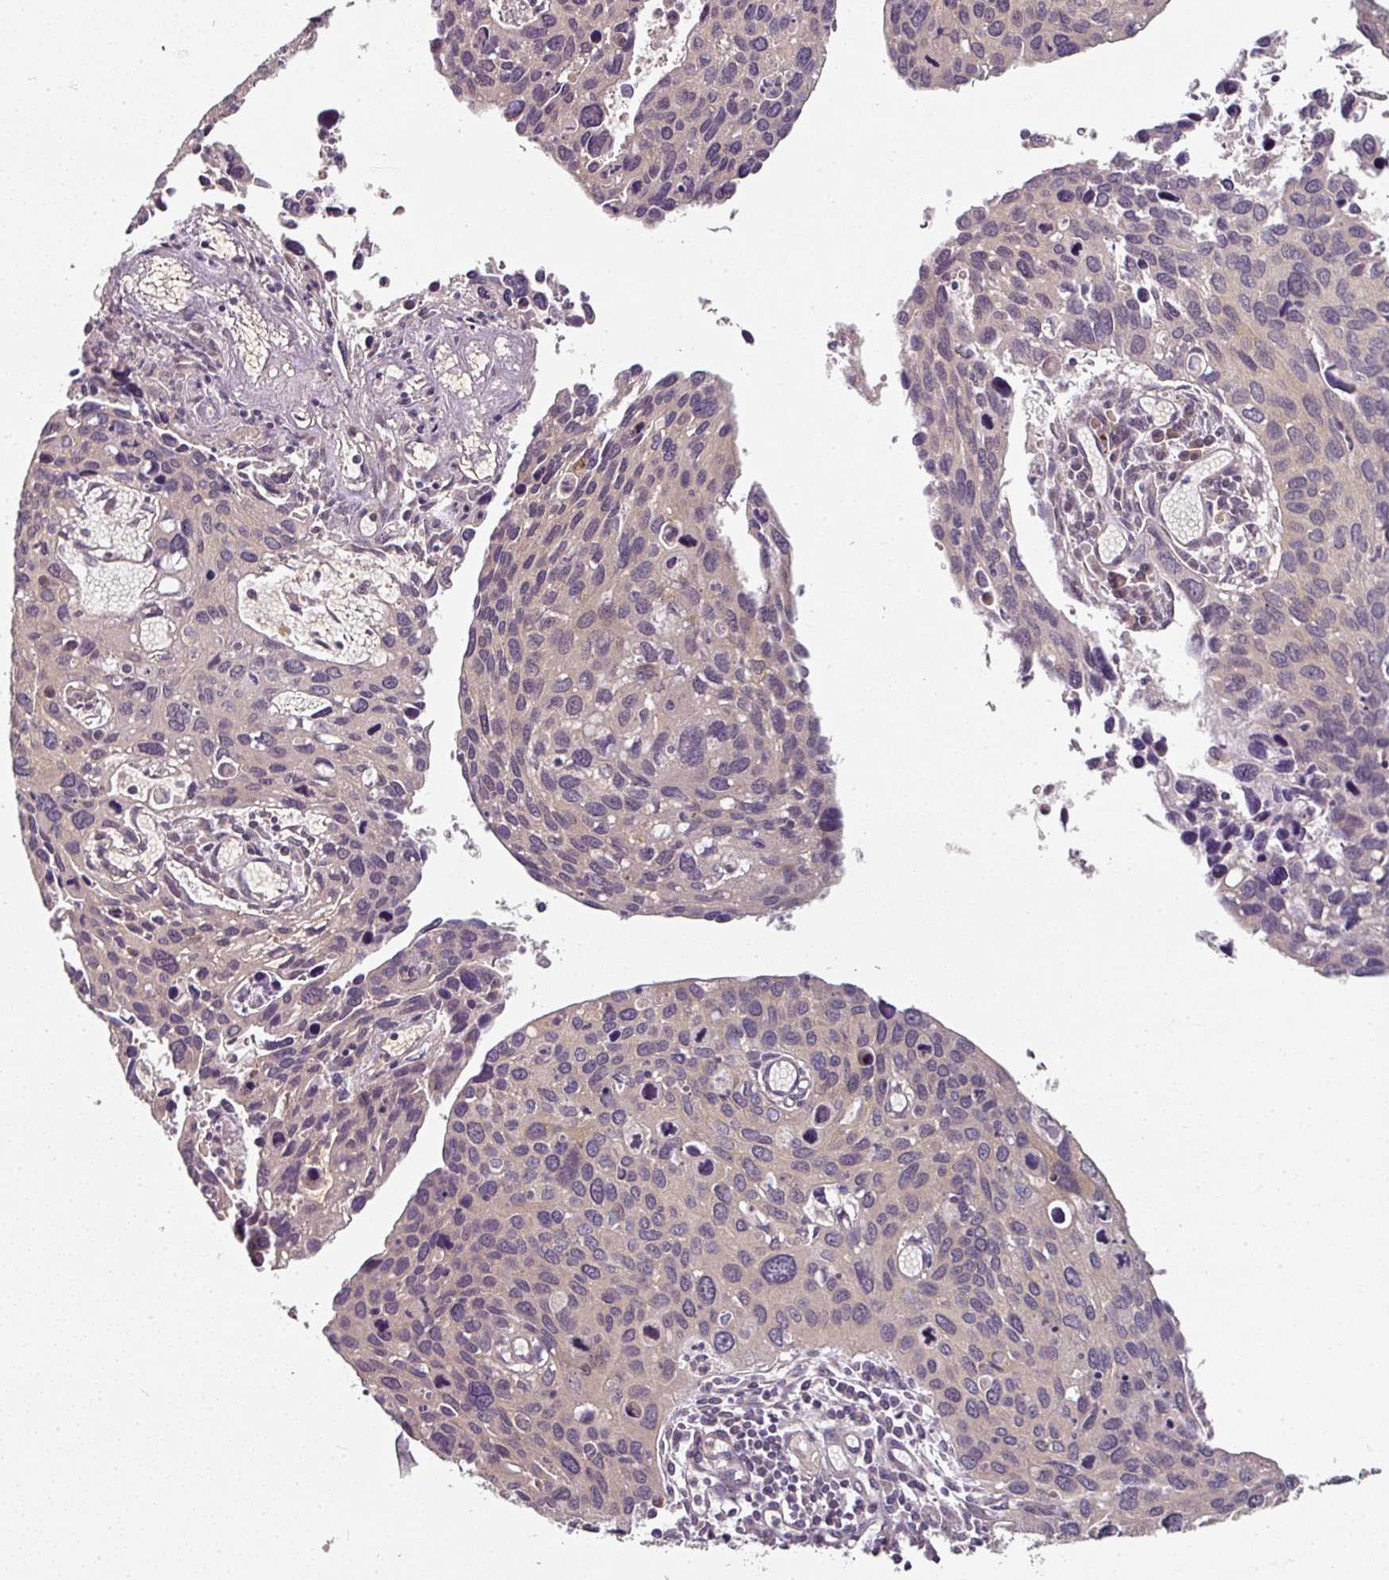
{"staining": {"intensity": "weak", "quantity": "<25%", "location": "cytoplasmic/membranous"}, "tissue": "cervical cancer", "cell_type": "Tumor cells", "image_type": "cancer", "snomed": [{"axis": "morphology", "description": "Squamous cell carcinoma, NOS"}, {"axis": "topography", "description": "Cervix"}], "caption": "Tumor cells show no significant protein expression in squamous cell carcinoma (cervical).", "gene": "MAP2K2", "patient": {"sex": "female", "age": 55}}